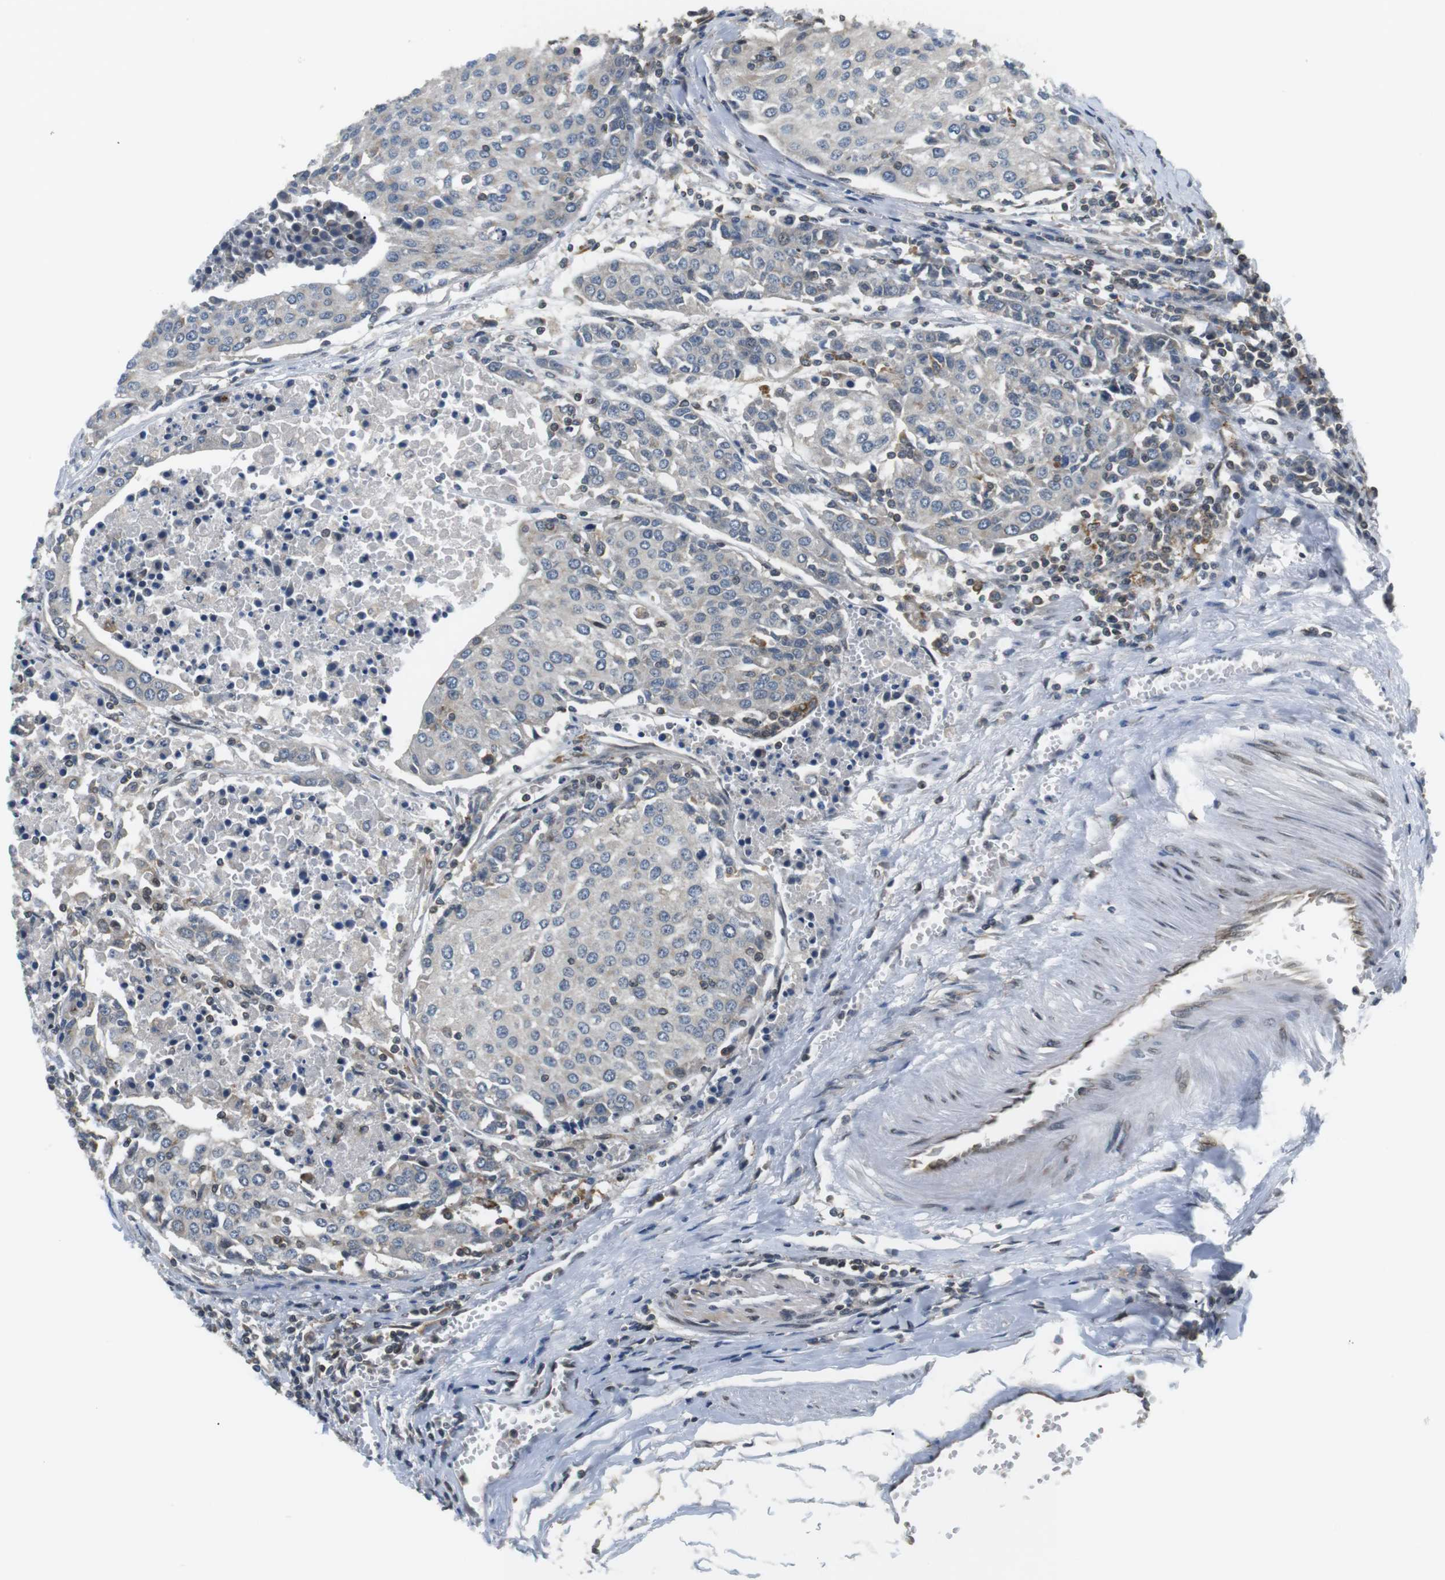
{"staining": {"intensity": "negative", "quantity": "none", "location": "none"}, "tissue": "urothelial cancer", "cell_type": "Tumor cells", "image_type": "cancer", "snomed": [{"axis": "morphology", "description": "Urothelial carcinoma, High grade"}, {"axis": "topography", "description": "Urinary bladder"}], "caption": "IHC histopathology image of urothelial cancer stained for a protein (brown), which displays no positivity in tumor cells.", "gene": "TMX4", "patient": {"sex": "female", "age": 85}}